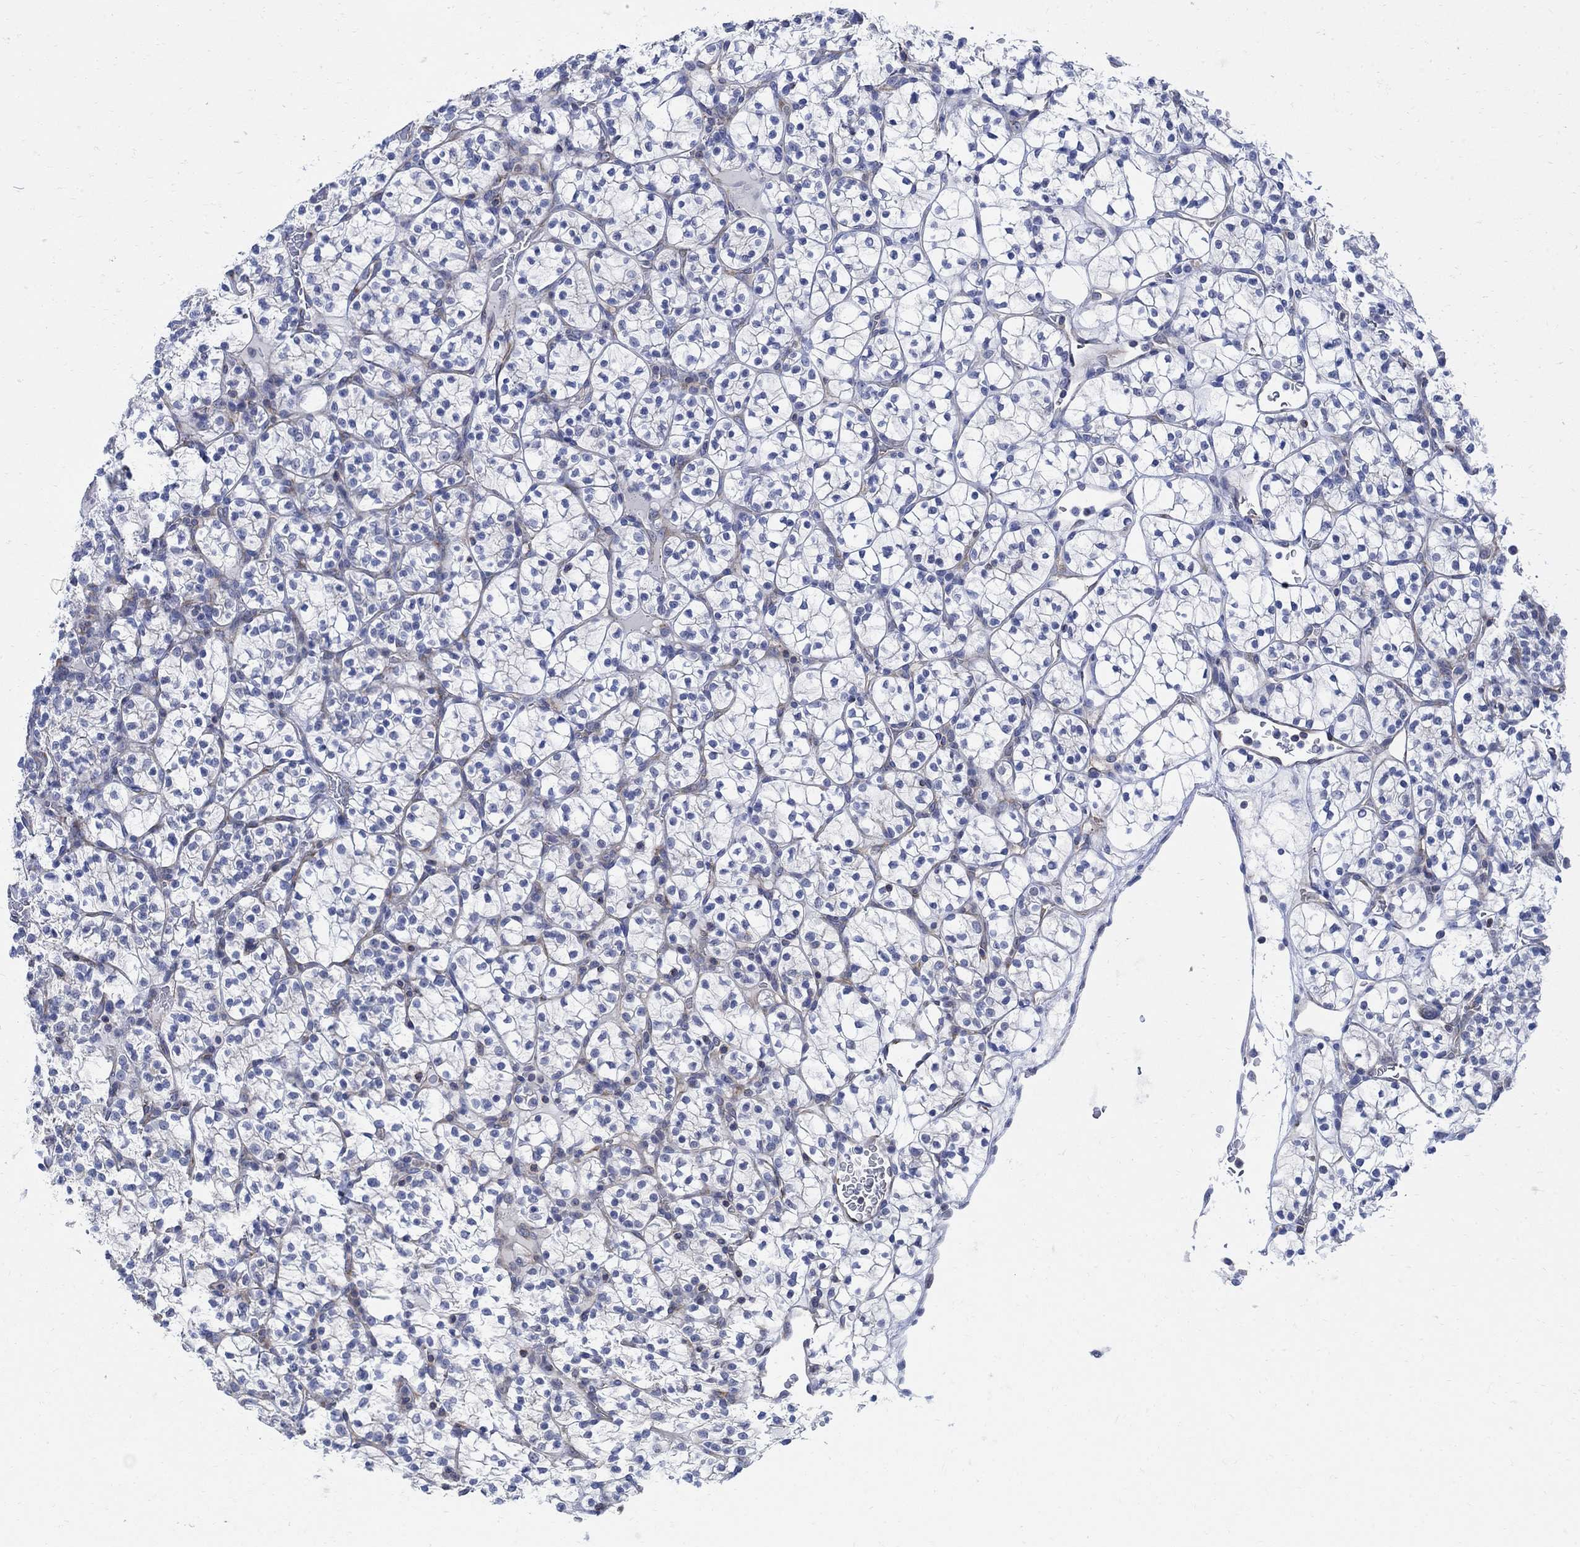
{"staining": {"intensity": "negative", "quantity": "none", "location": "none"}, "tissue": "renal cancer", "cell_type": "Tumor cells", "image_type": "cancer", "snomed": [{"axis": "morphology", "description": "Adenocarcinoma, NOS"}, {"axis": "topography", "description": "Kidney"}], "caption": "Micrograph shows no protein expression in tumor cells of renal cancer (adenocarcinoma) tissue.", "gene": "PHF21B", "patient": {"sex": "female", "age": 89}}